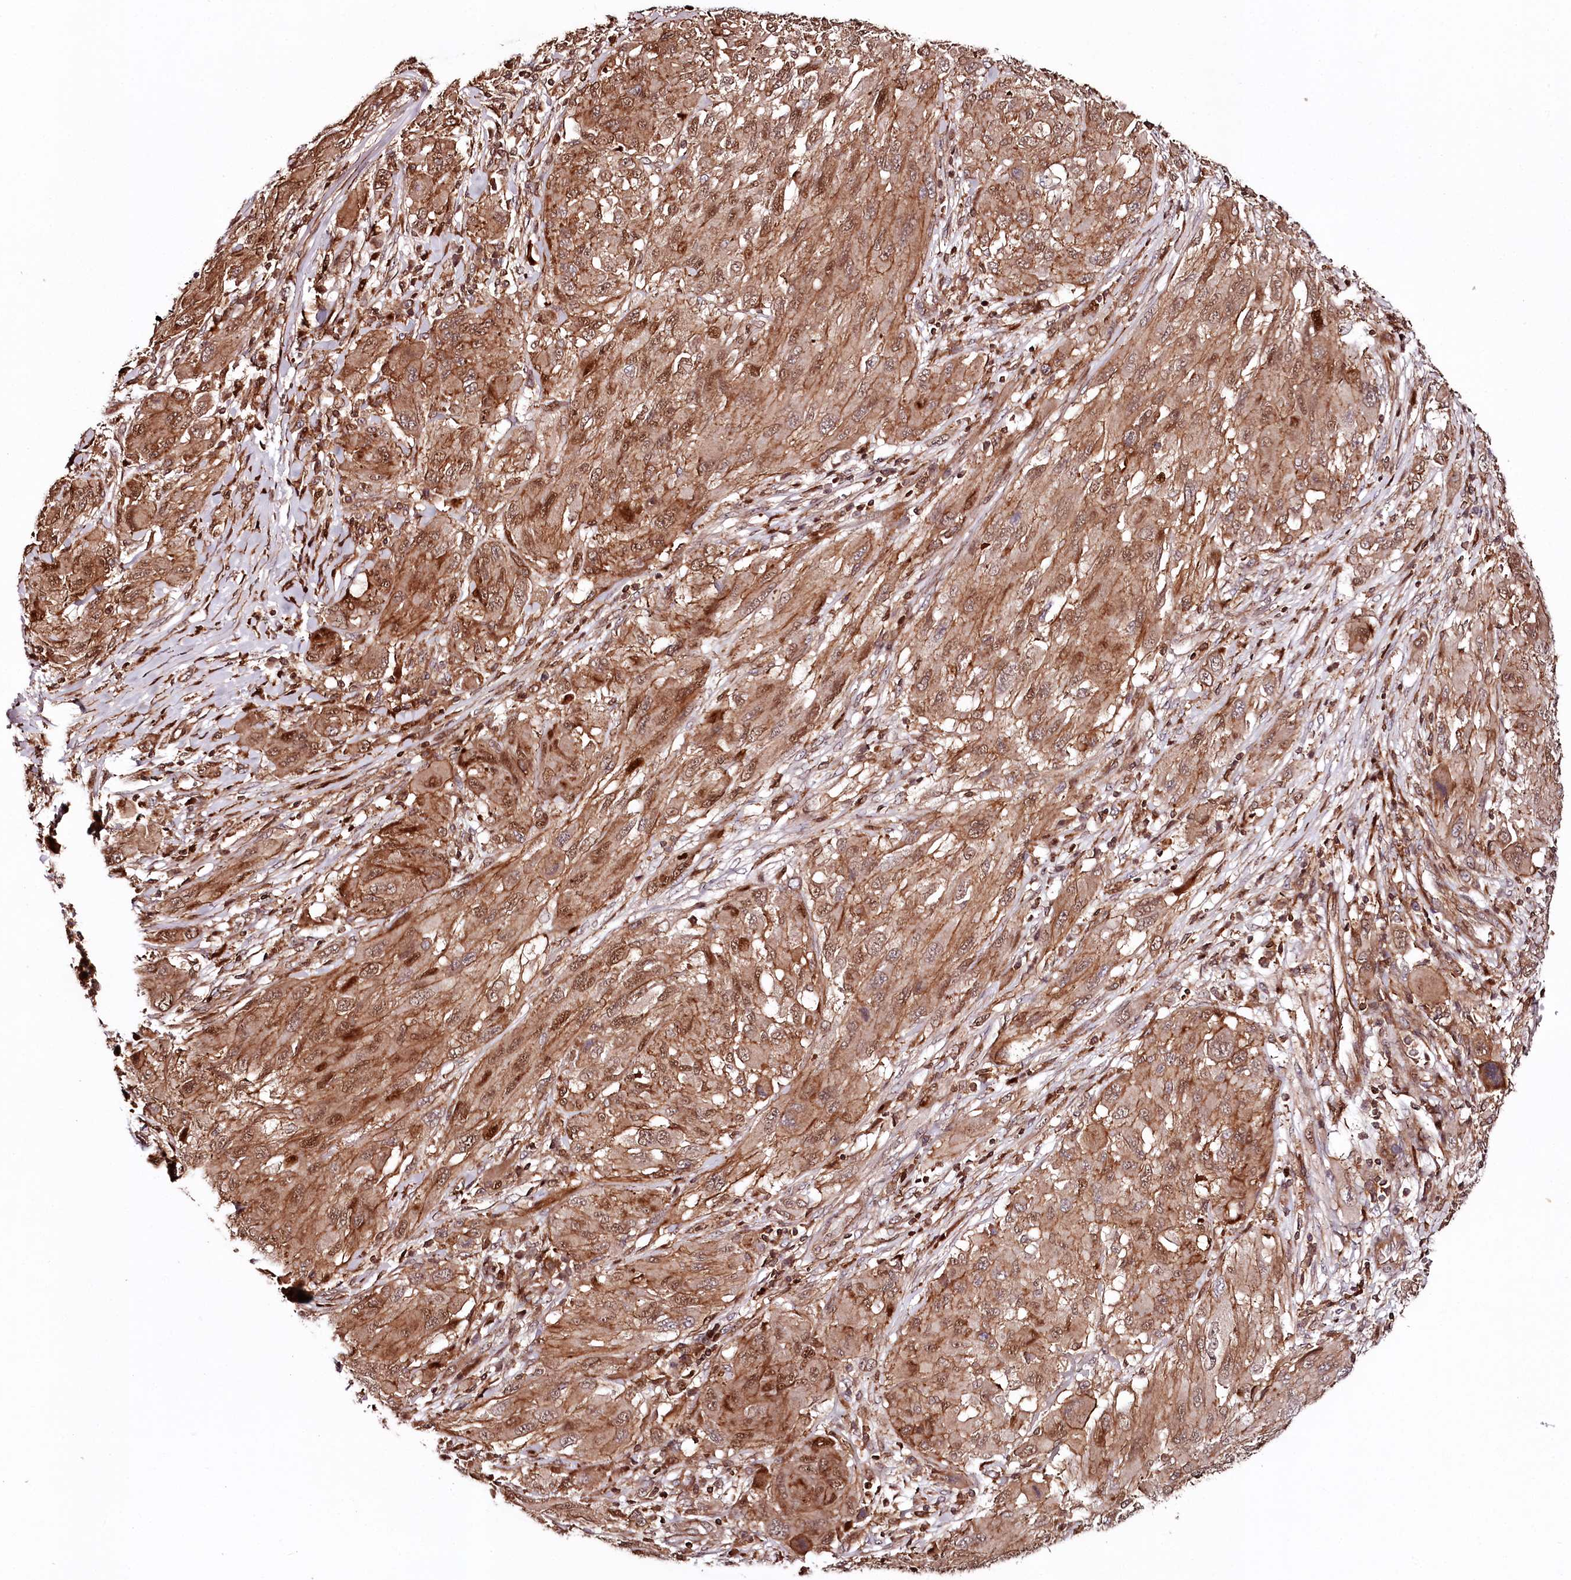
{"staining": {"intensity": "moderate", "quantity": ">75%", "location": "cytoplasmic/membranous,nuclear"}, "tissue": "melanoma", "cell_type": "Tumor cells", "image_type": "cancer", "snomed": [{"axis": "morphology", "description": "Malignant melanoma, NOS"}, {"axis": "topography", "description": "Skin"}], "caption": "Immunohistochemistry of malignant melanoma exhibits medium levels of moderate cytoplasmic/membranous and nuclear positivity in approximately >75% of tumor cells.", "gene": "KIF14", "patient": {"sex": "female", "age": 91}}